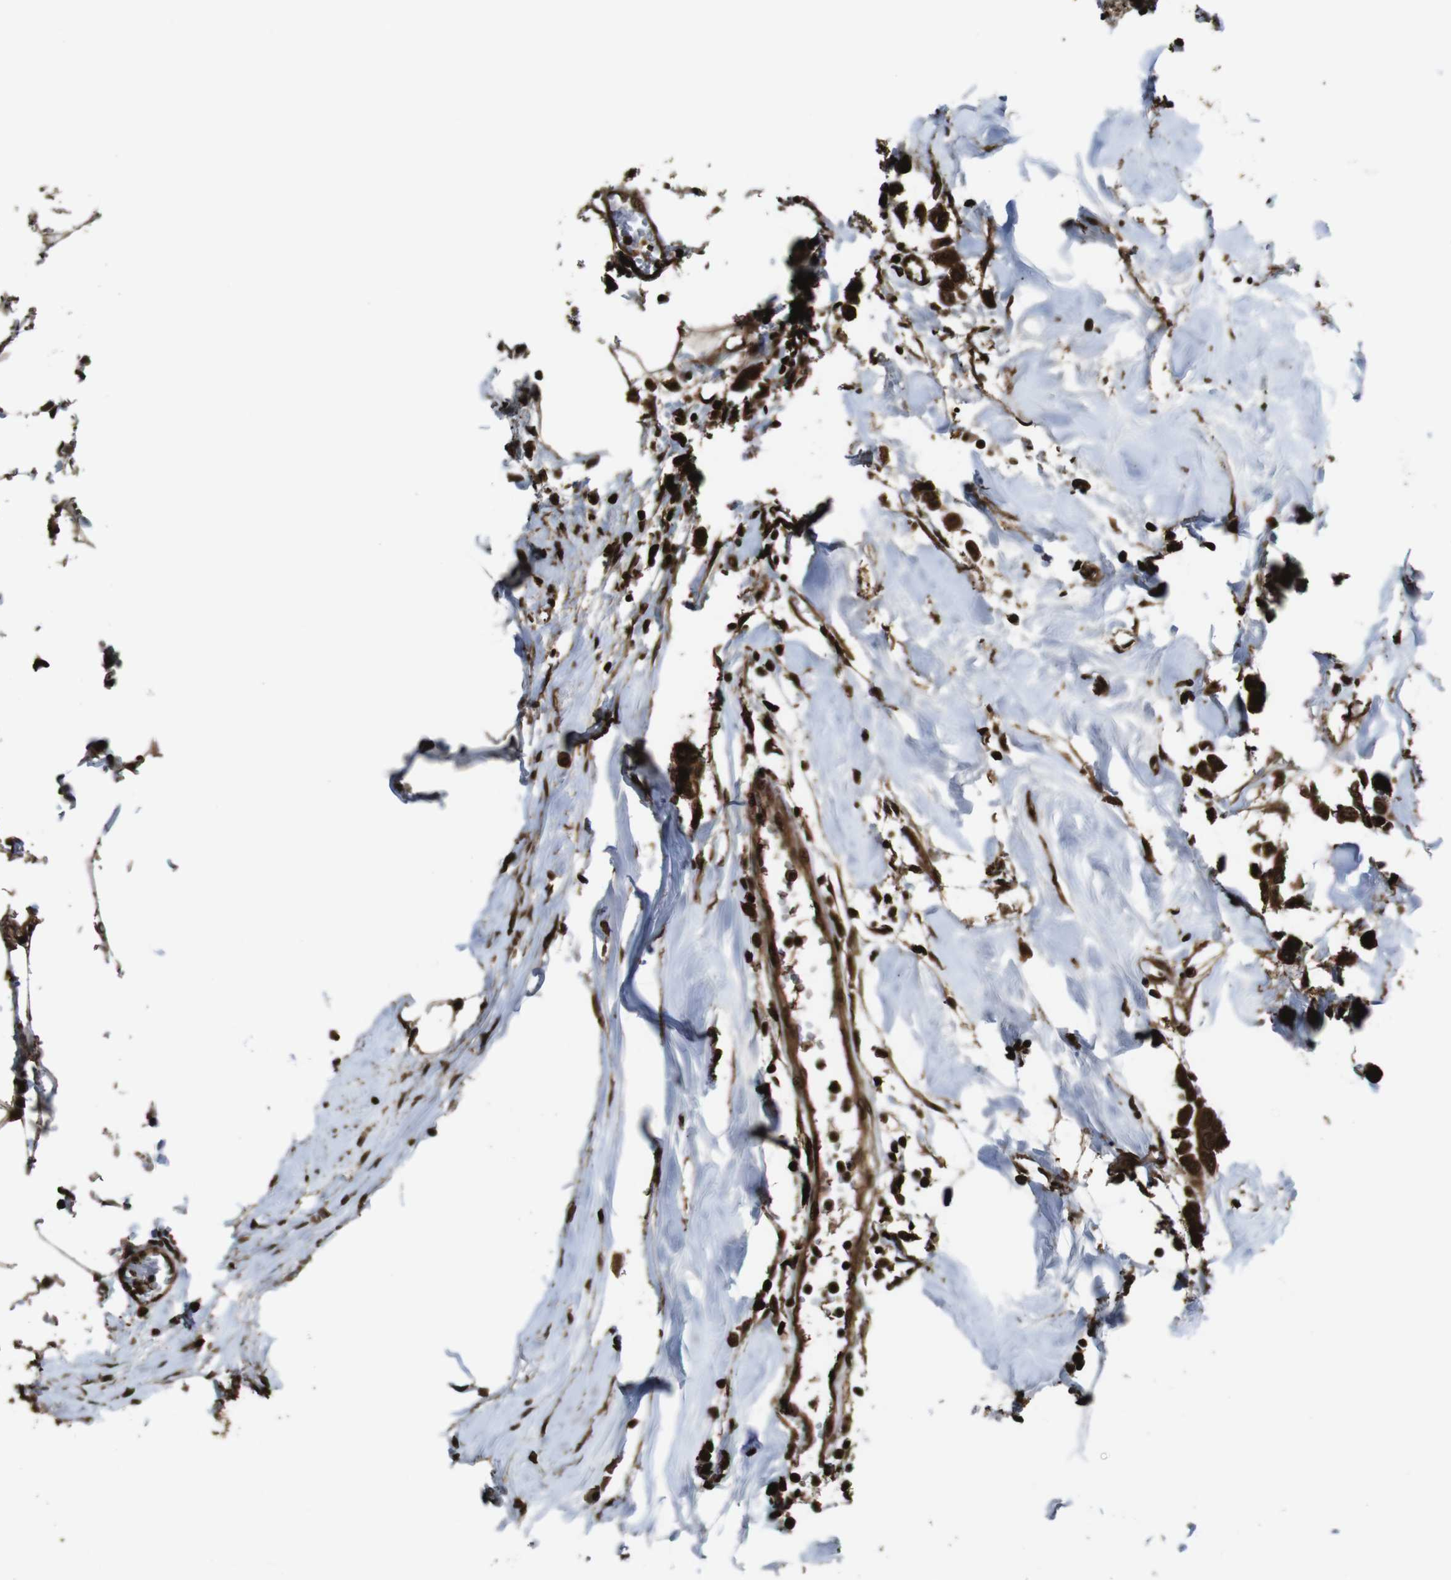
{"staining": {"intensity": "strong", "quantity": ">75%", "location": "cytoplasmic/membranous,nuclear"}, "tissue": "breast cancer", "cell_type": "Tumor cells", "image_type": "cancer", "snomed": [{"axis": "morphology", "description": "Lobular carcinoma"}, {"axis": "topography", "description": "Breast"}], "caption": "Immunohistochemistry histopathology image of breast lobular carcinoma stained for a protein (brown), which displays high levels of strong cytoplasmic/membranous and nuclear positivity in about >75% of tumor cells.", "gene": "VCP", "patient": {"sex": "female", "age": 51}}